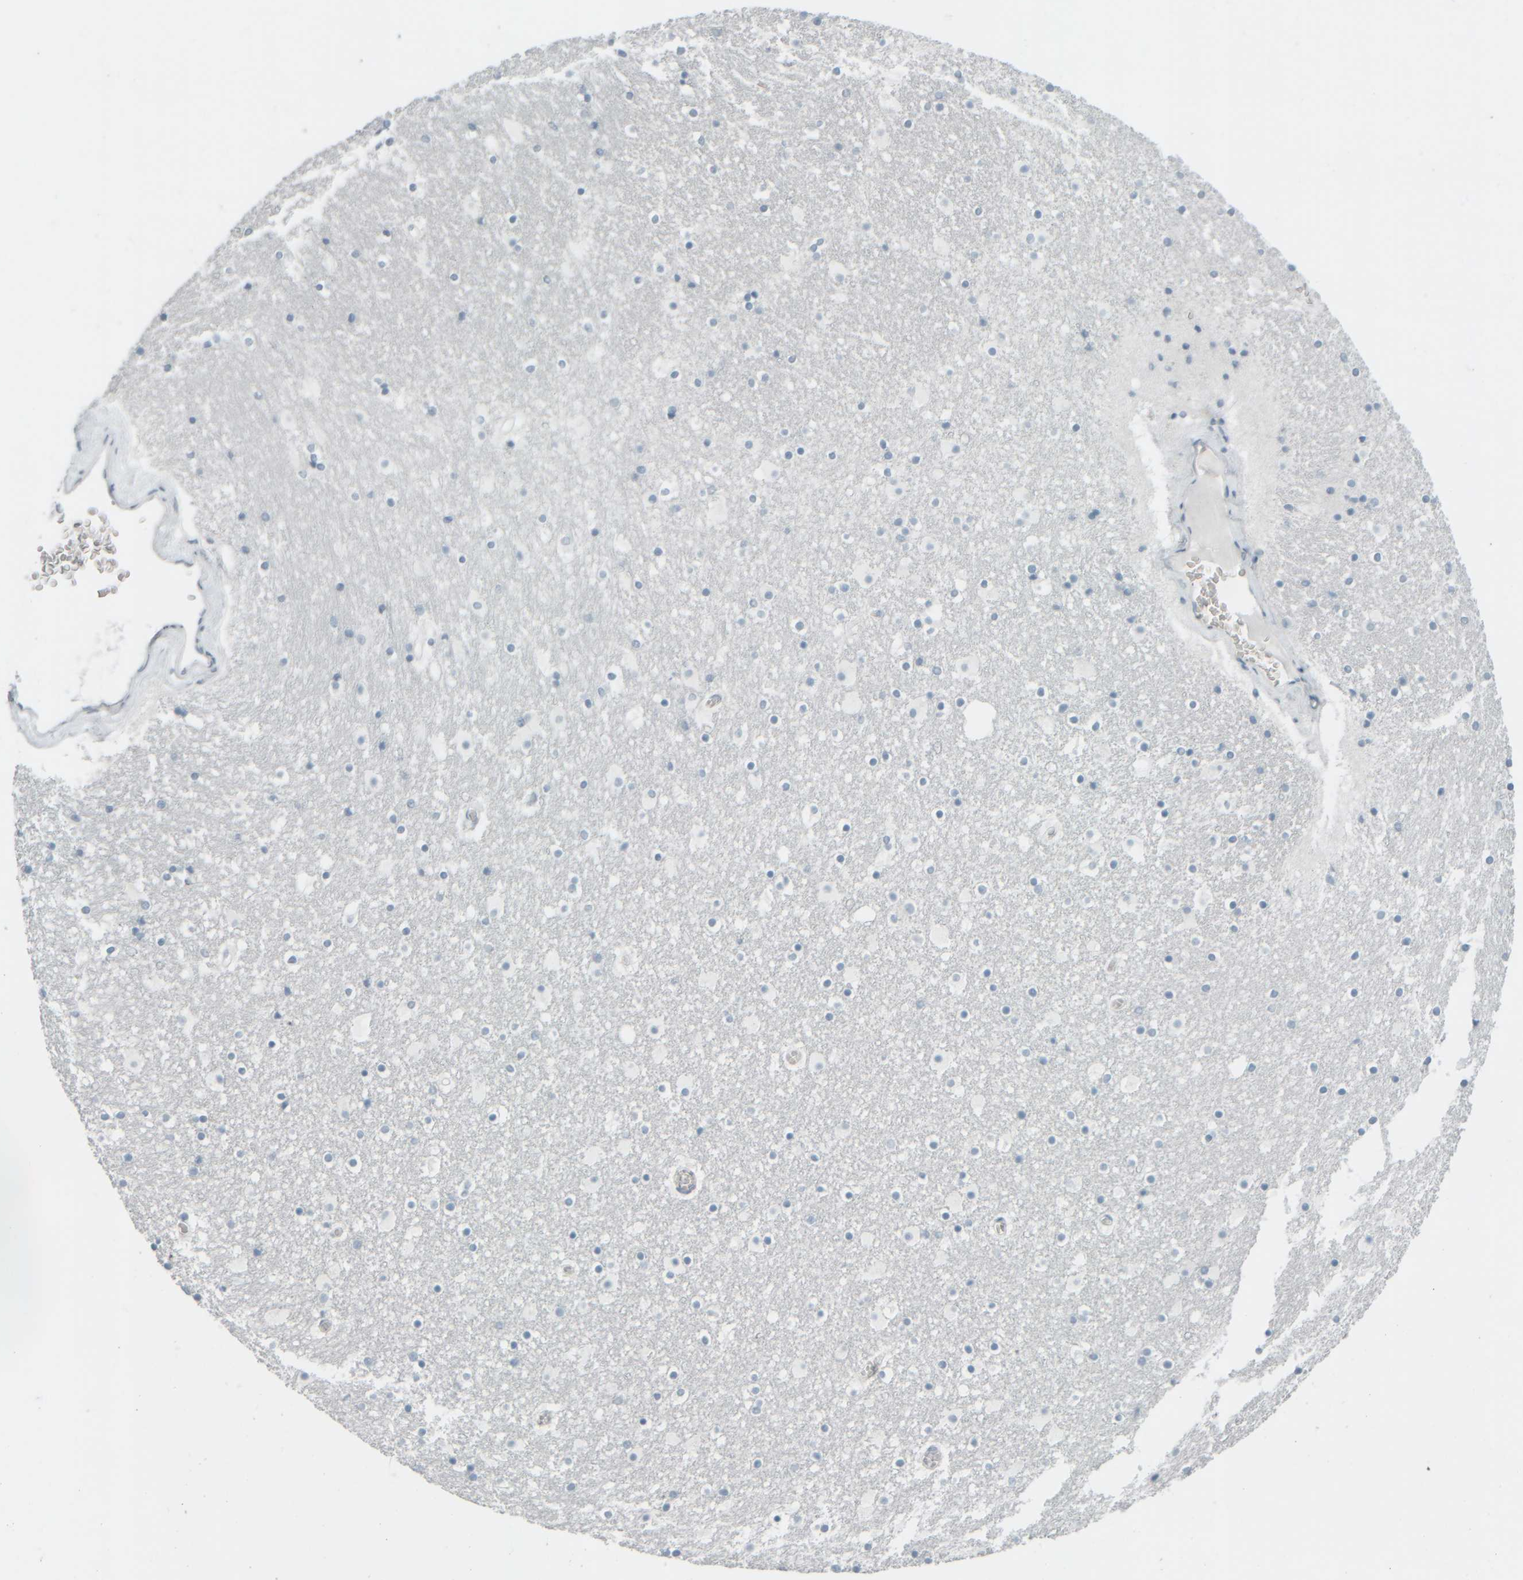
{"staining": {"intensity": "negative", "quantity": "none", "location": "none"}, "tissue": "caudate", "cell_type": "Glial cells", "image_type": "normal", "snomed": [{"axis": "morphology", "description": "Normal tissue, NOS"}, {"axis": "topography", "description": "Lateral ventricle wall"}], "caption": "The immunohistochemistry (IHC) image has no significant expression in glial cells of caudate. (Brightfield microscopy of DAB immunohistochemistry at high magnification).", "gene": "TPSAB1", "patient": {"sex": "male", "age": 45}}